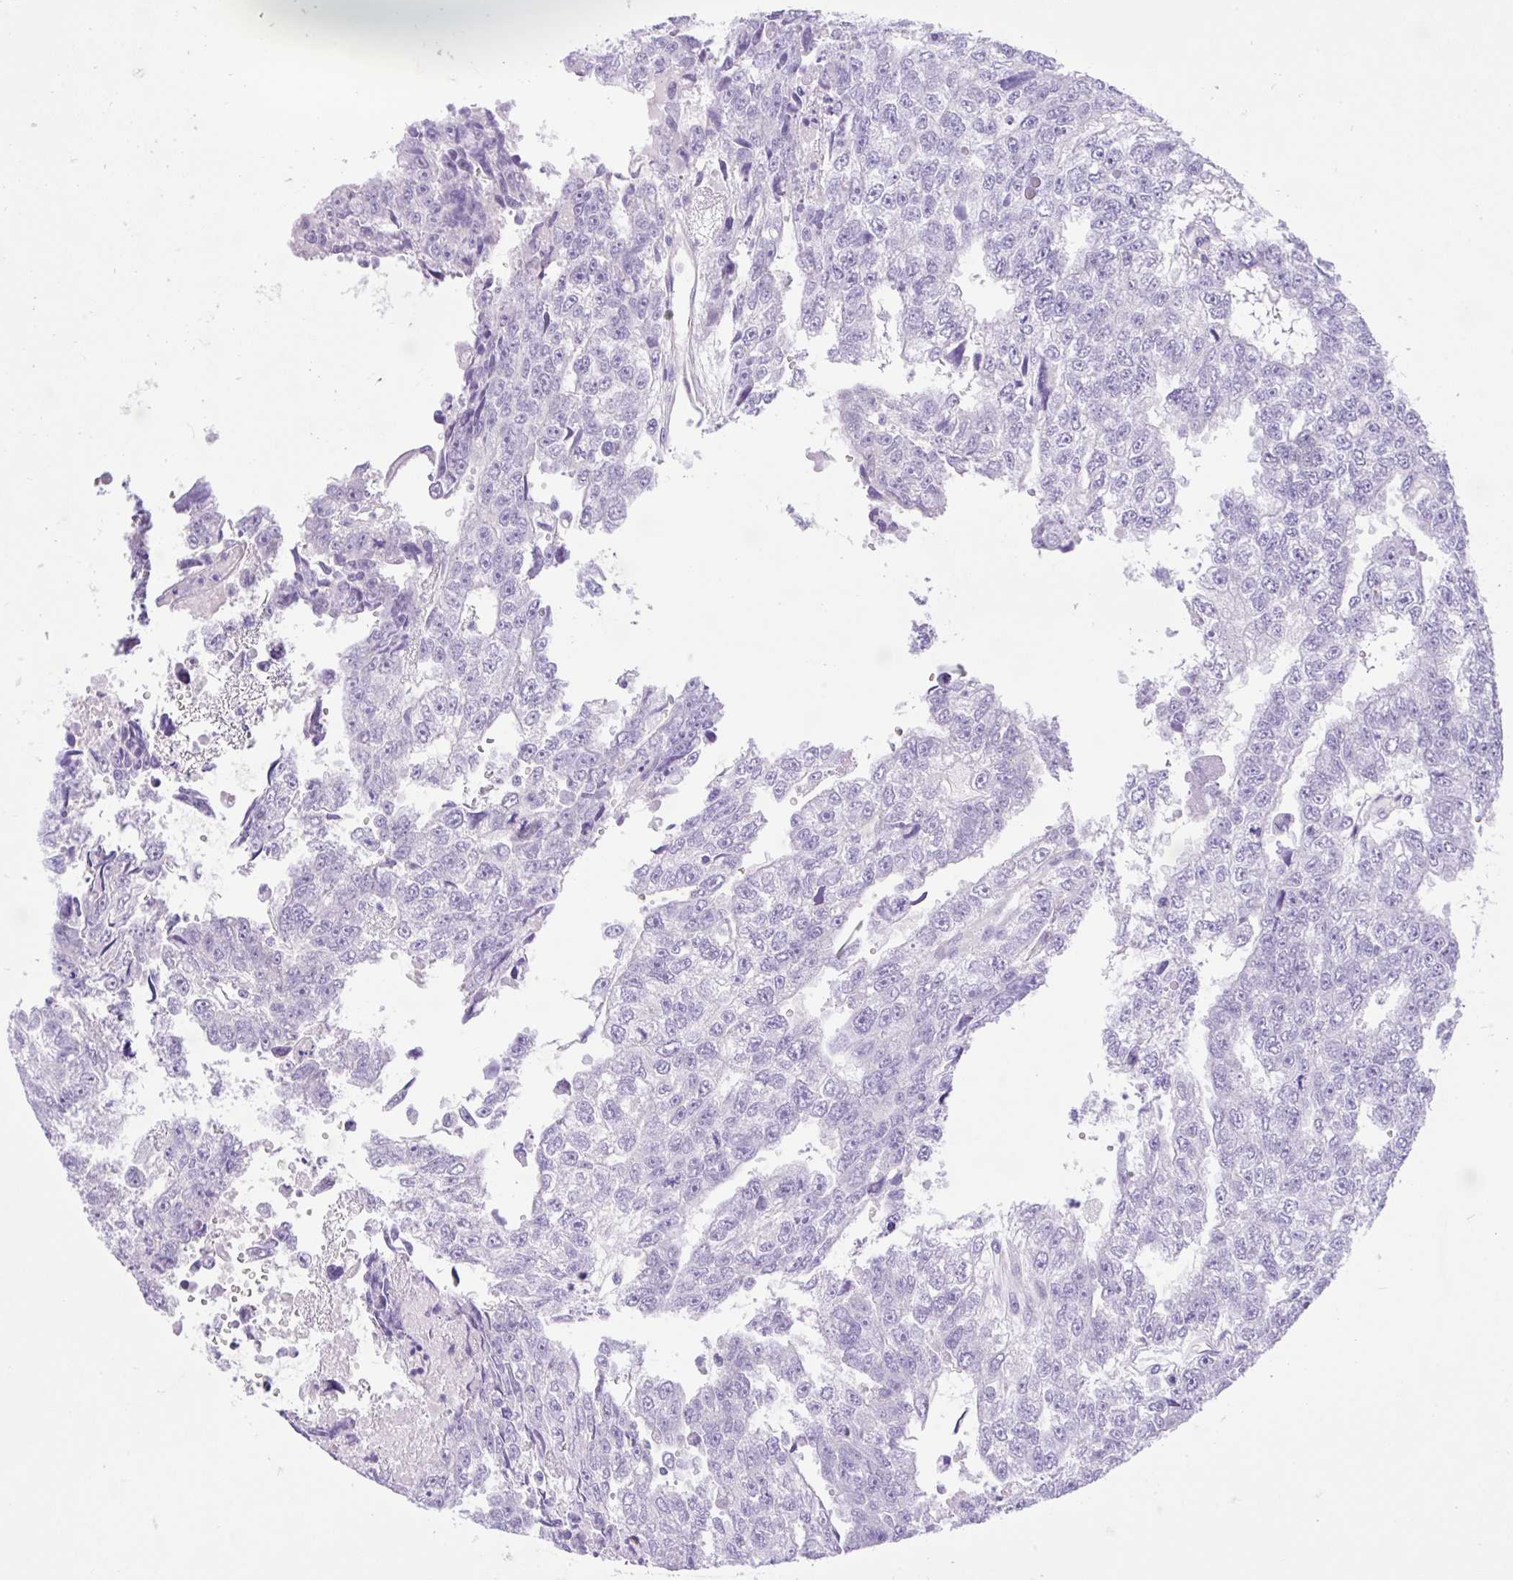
{"staining": {"intensity": "negative", "quantity": "none", "location": "none"}, "tissue": "testis cancer", "cell_type": "Tumor cells", "image_type": "cancer", "snomed": [{"axis": "morphology", "description": "Carcinoma, Embryonal, NOS"}, {"axis": "topography", "description": "Testis"}], "caption": "Immunohistochemistry of embryonal carcinoma (testis) reveals no staining in tumor cells.", "gene": "ZNF101", "patient": {"sex": "male", "age": 20}}